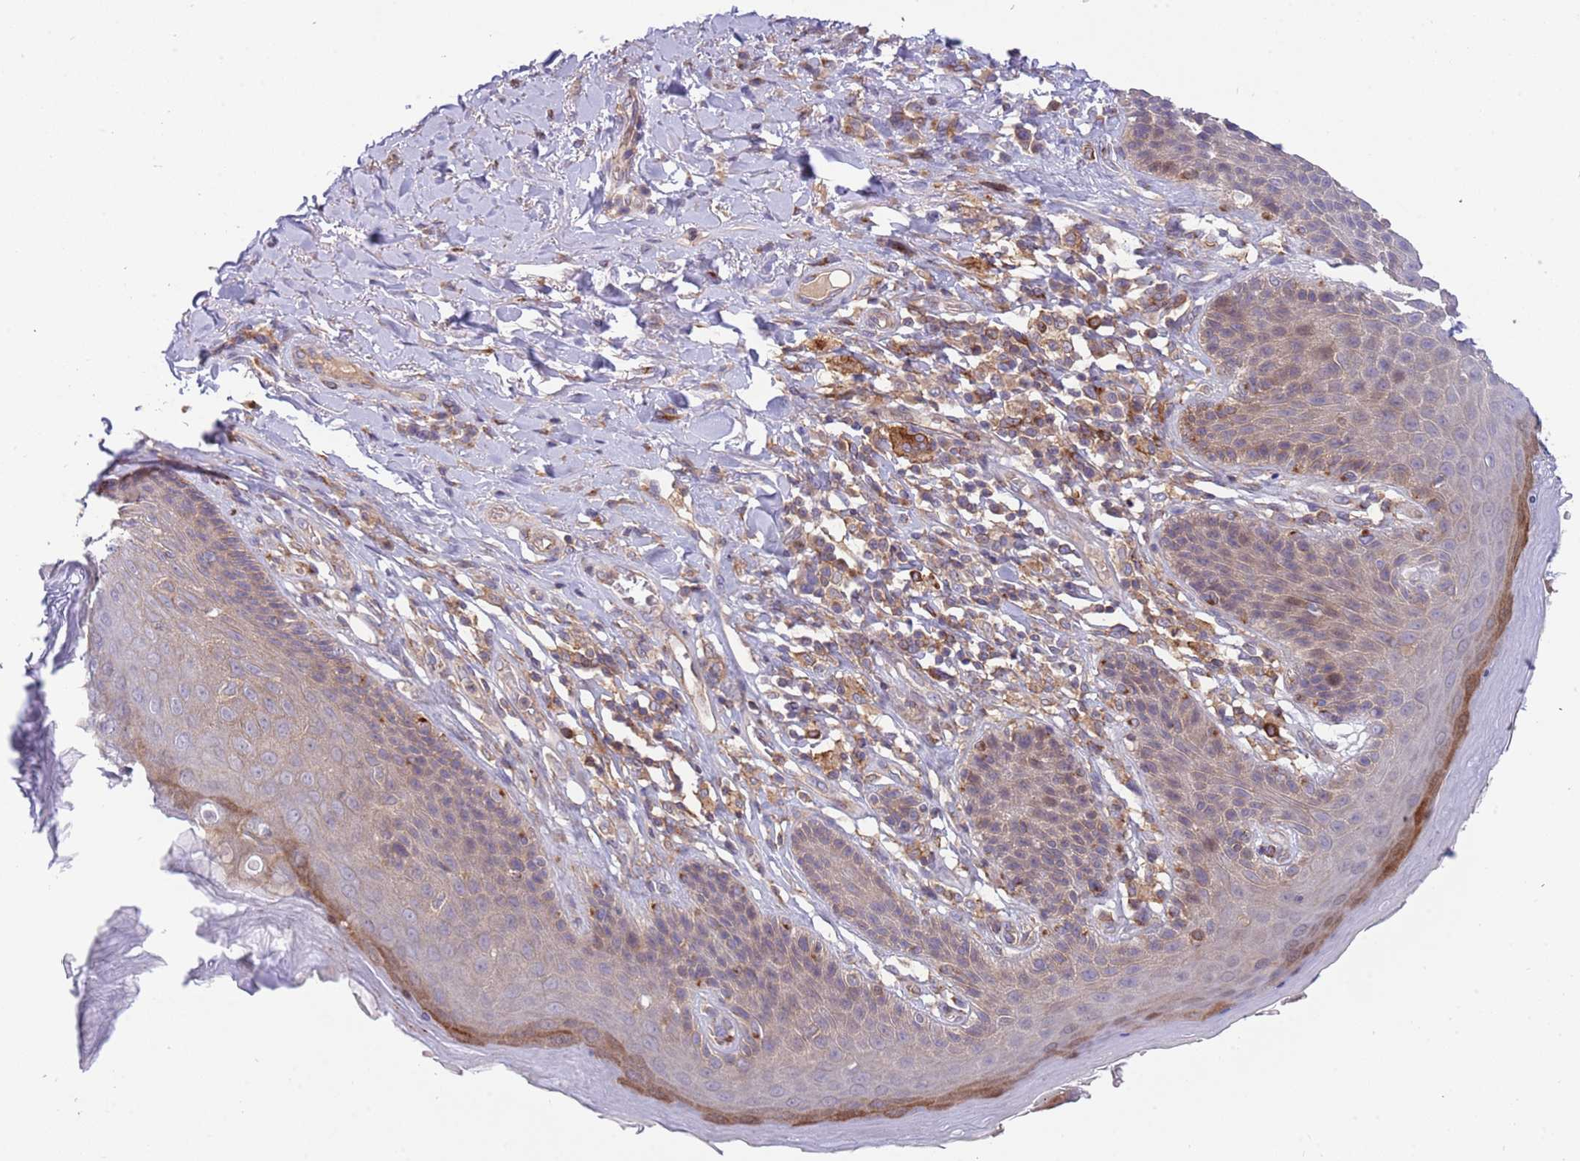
{"staining": {"intensity": "strong", "quantity": "<25%", "location": "cytoplasmic/membranous"}, "tissue": "skin", "cell_type": "Epidermal cells", "image_type": "normal", "snomed": [{"axis": "morphology", "description": "Normal tissue, NOS"}, {"axis": "topography", "description": "Anal"}], "caption": "Brown immunohistochemical staining in benign skin exhibits strong cytoplasmic/membranous staining in about <25% of epidermal cells. (Stains: DAB in brown, nuclei in blue, Microscopy: brightfield microscopy at high magnification).", "gene": "BTBD7", "patient": {"sex": "female", "age": 89}}